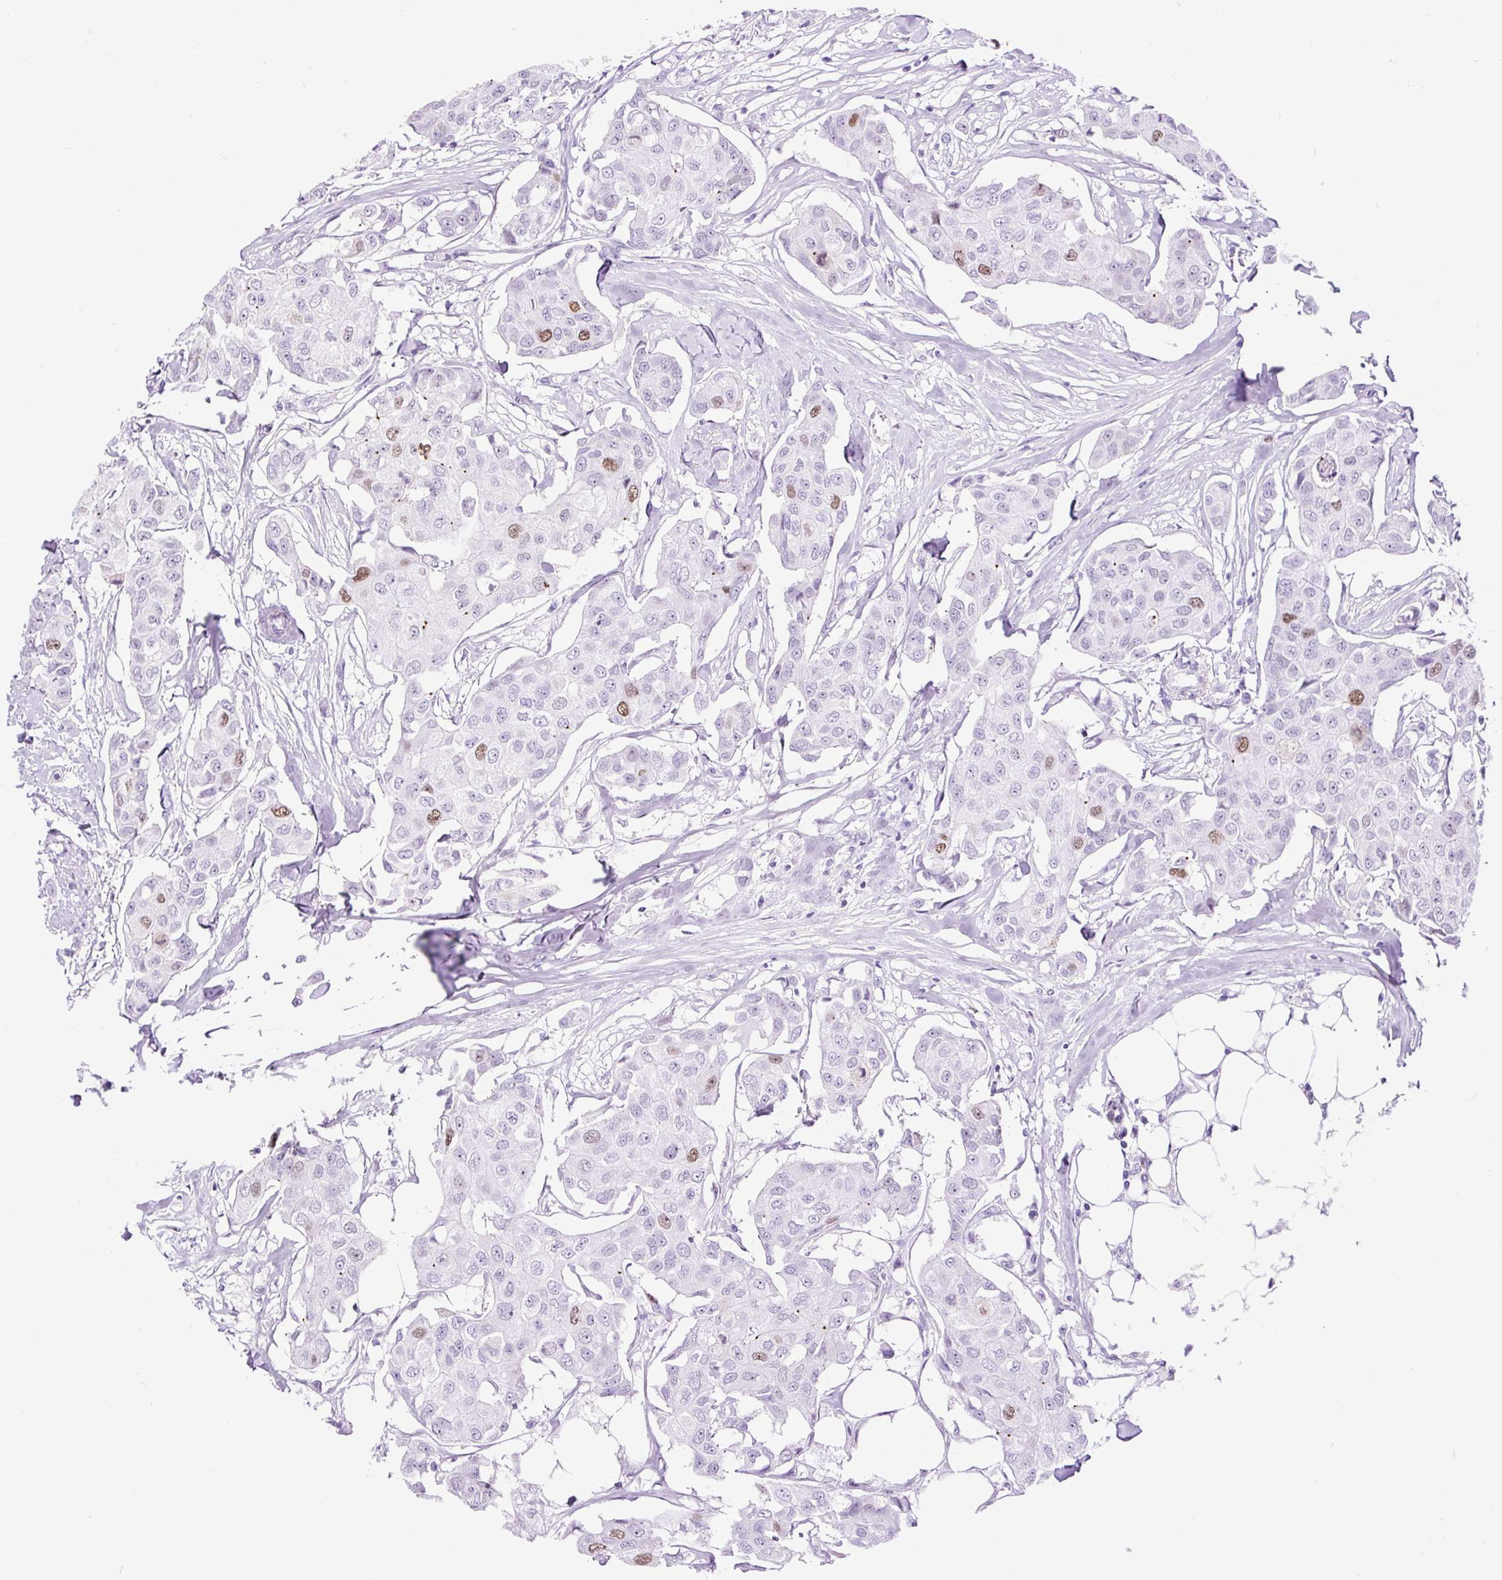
{"staining": {"intensity": "strong", "quantity": "<25%", "location": "nuclear"}, "tissue": "breast cancer", "cell_type": "Tumor cells", "image_type": "cancer", "snomed": [{"axis": "morphology", "description": "Duct carcinoma"}, {"axis": "topography", "description": "Breast"}, {"axis": "topography", "description": "Lymph node"}], "caption": "The micrograph shows immunohistochemical staining of invasive ductal carcinoma (breast). There is strong nuclear positivity is present in approximately <25% of tumor cells.", "gene": "RACGAP1", "patient": {"sex": "female", "age": 80}}